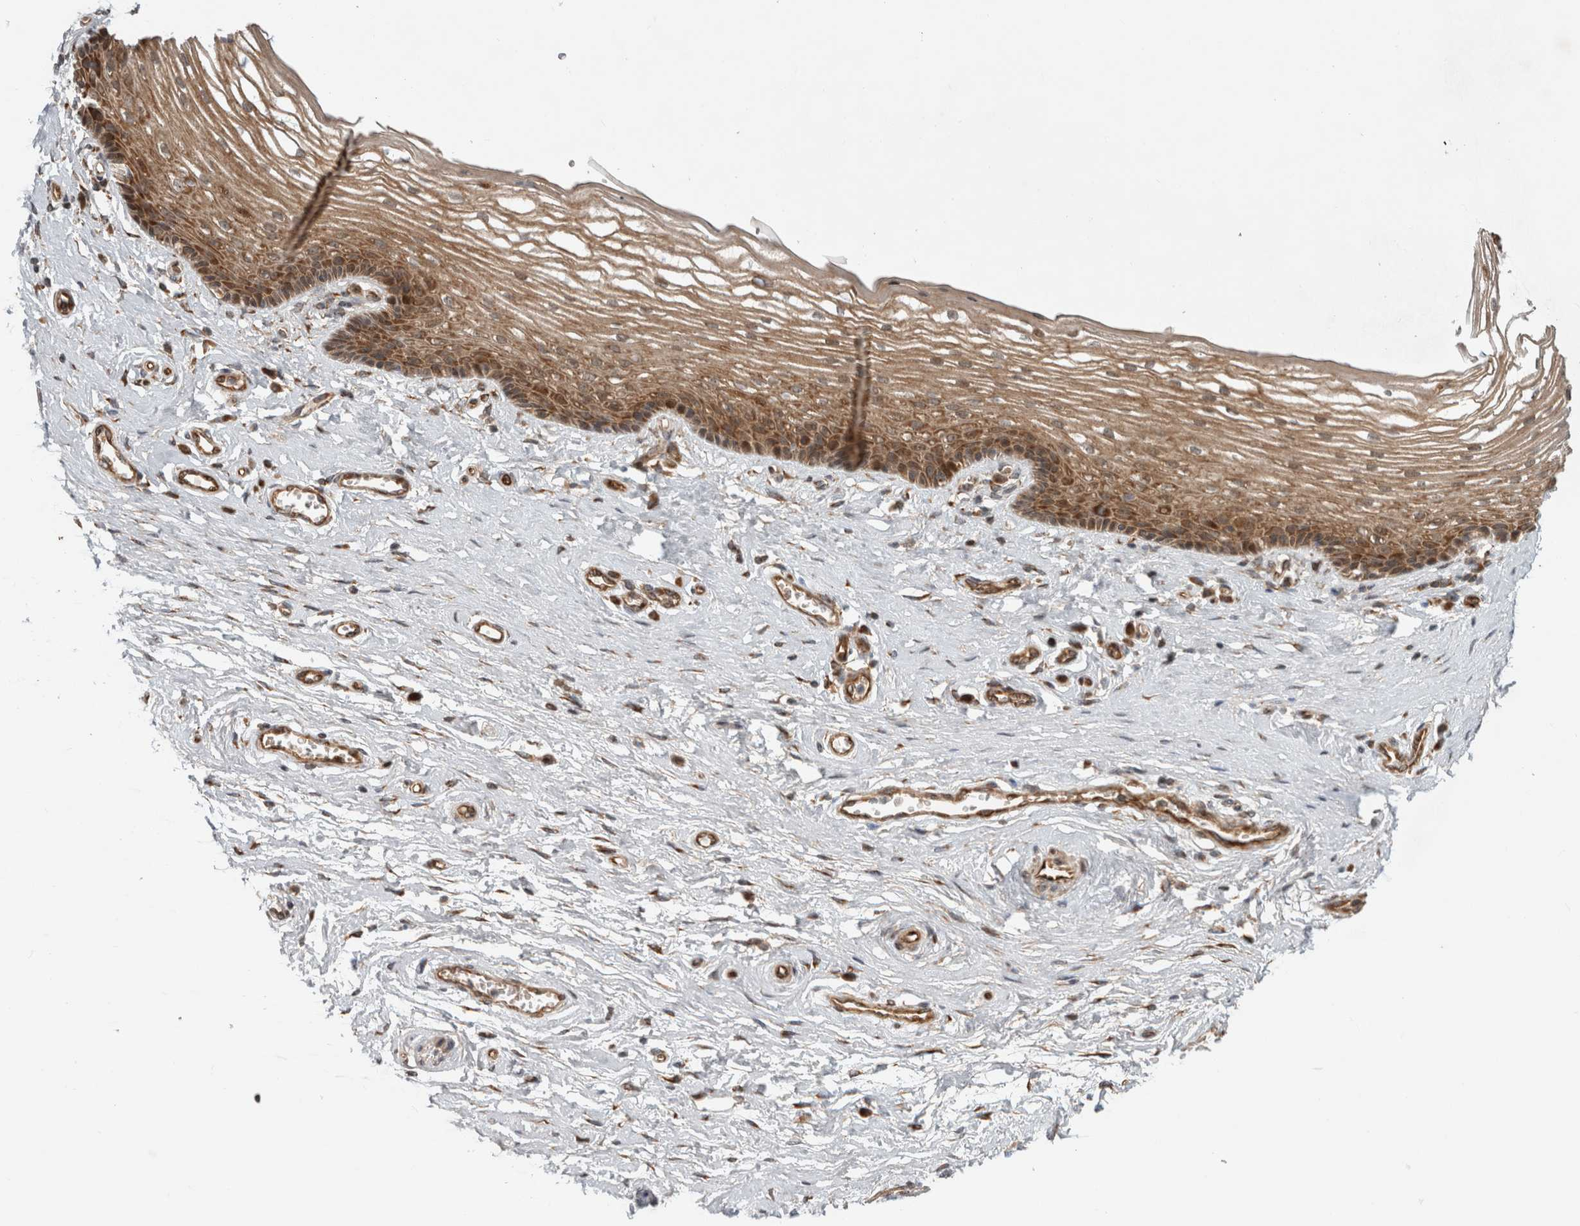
{"staining": {"intensity": "moderate", "quantity": ">75%", "location": "cytoplasmic/membranous"}, "tissue": "vagina", "cell_type": "Squamous epithelial cells", "image_type": "normal", "snomed": [{"axis": "morphology", "description": "Normal tissue, NOS"}, {"axis": "topography", "description": "Vagina"}], "caption": "A photomicrograph of human vagina stained for a protein displays moderate cytoplasmic/membranous brown staining in squamous epithelial cells.", "gene": "TUBD1", "patient": {"sex": "female", "age": 46}}